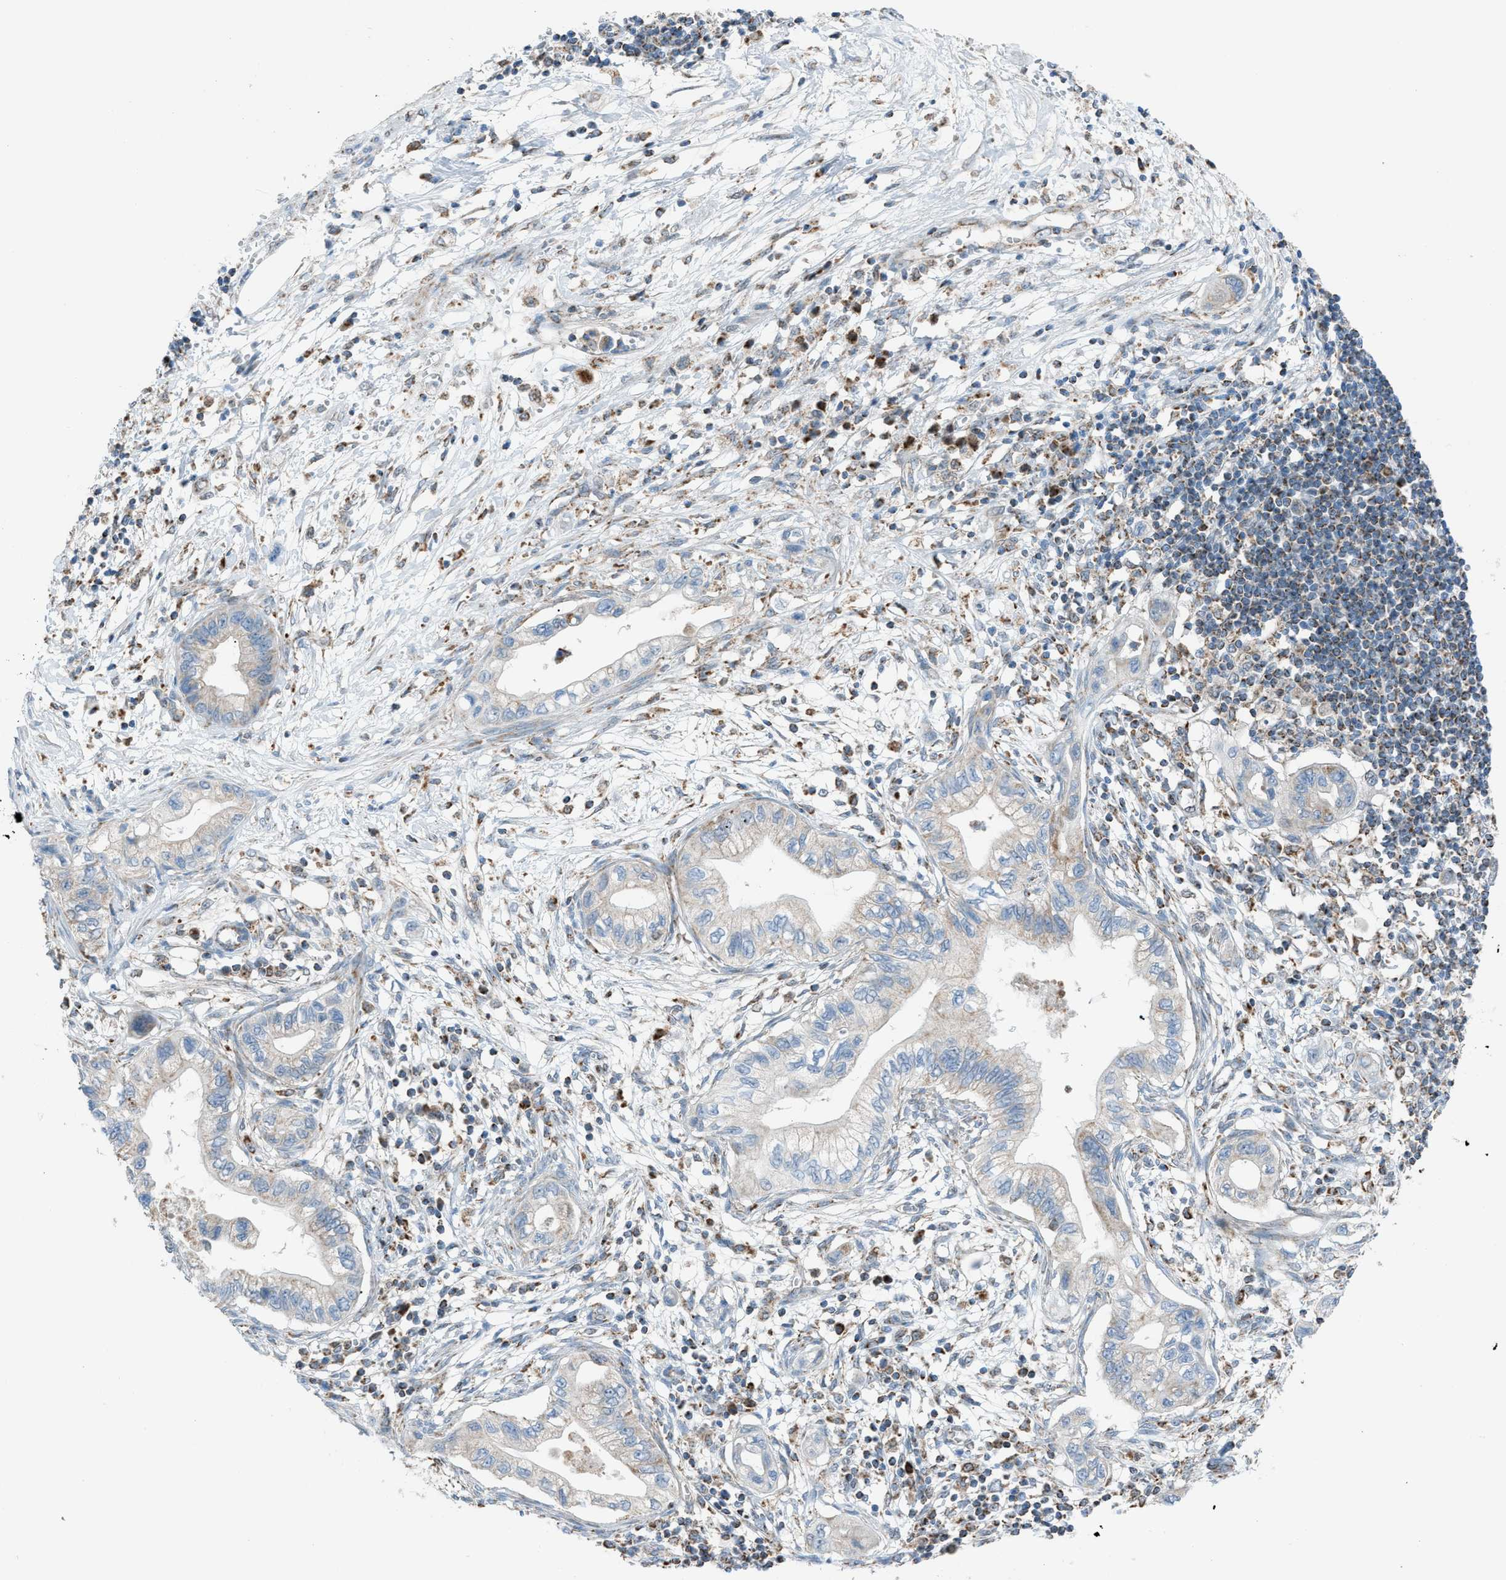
{"staining": {"intensity": "negative", "quantity": "none", "location": "none"}, "tissue": "pancreatic cancer", "cell_type": "Tumor cells", "image_type": "cancer", "snomed": [{"axis": "morphology", "description": "Adenocarcinoma, NOS"}, {"axis": "topography", "description": "Pancreas"}], "caption": "This micrograph is of pancreatic adenocarcinoma stained with immunohistochemistry to label a protein in brown with the nuclei are counter-stained blue. There is no staining in tumor cells.", "gene": "SRM", "patient": {"sex": "male", "age": 56}}